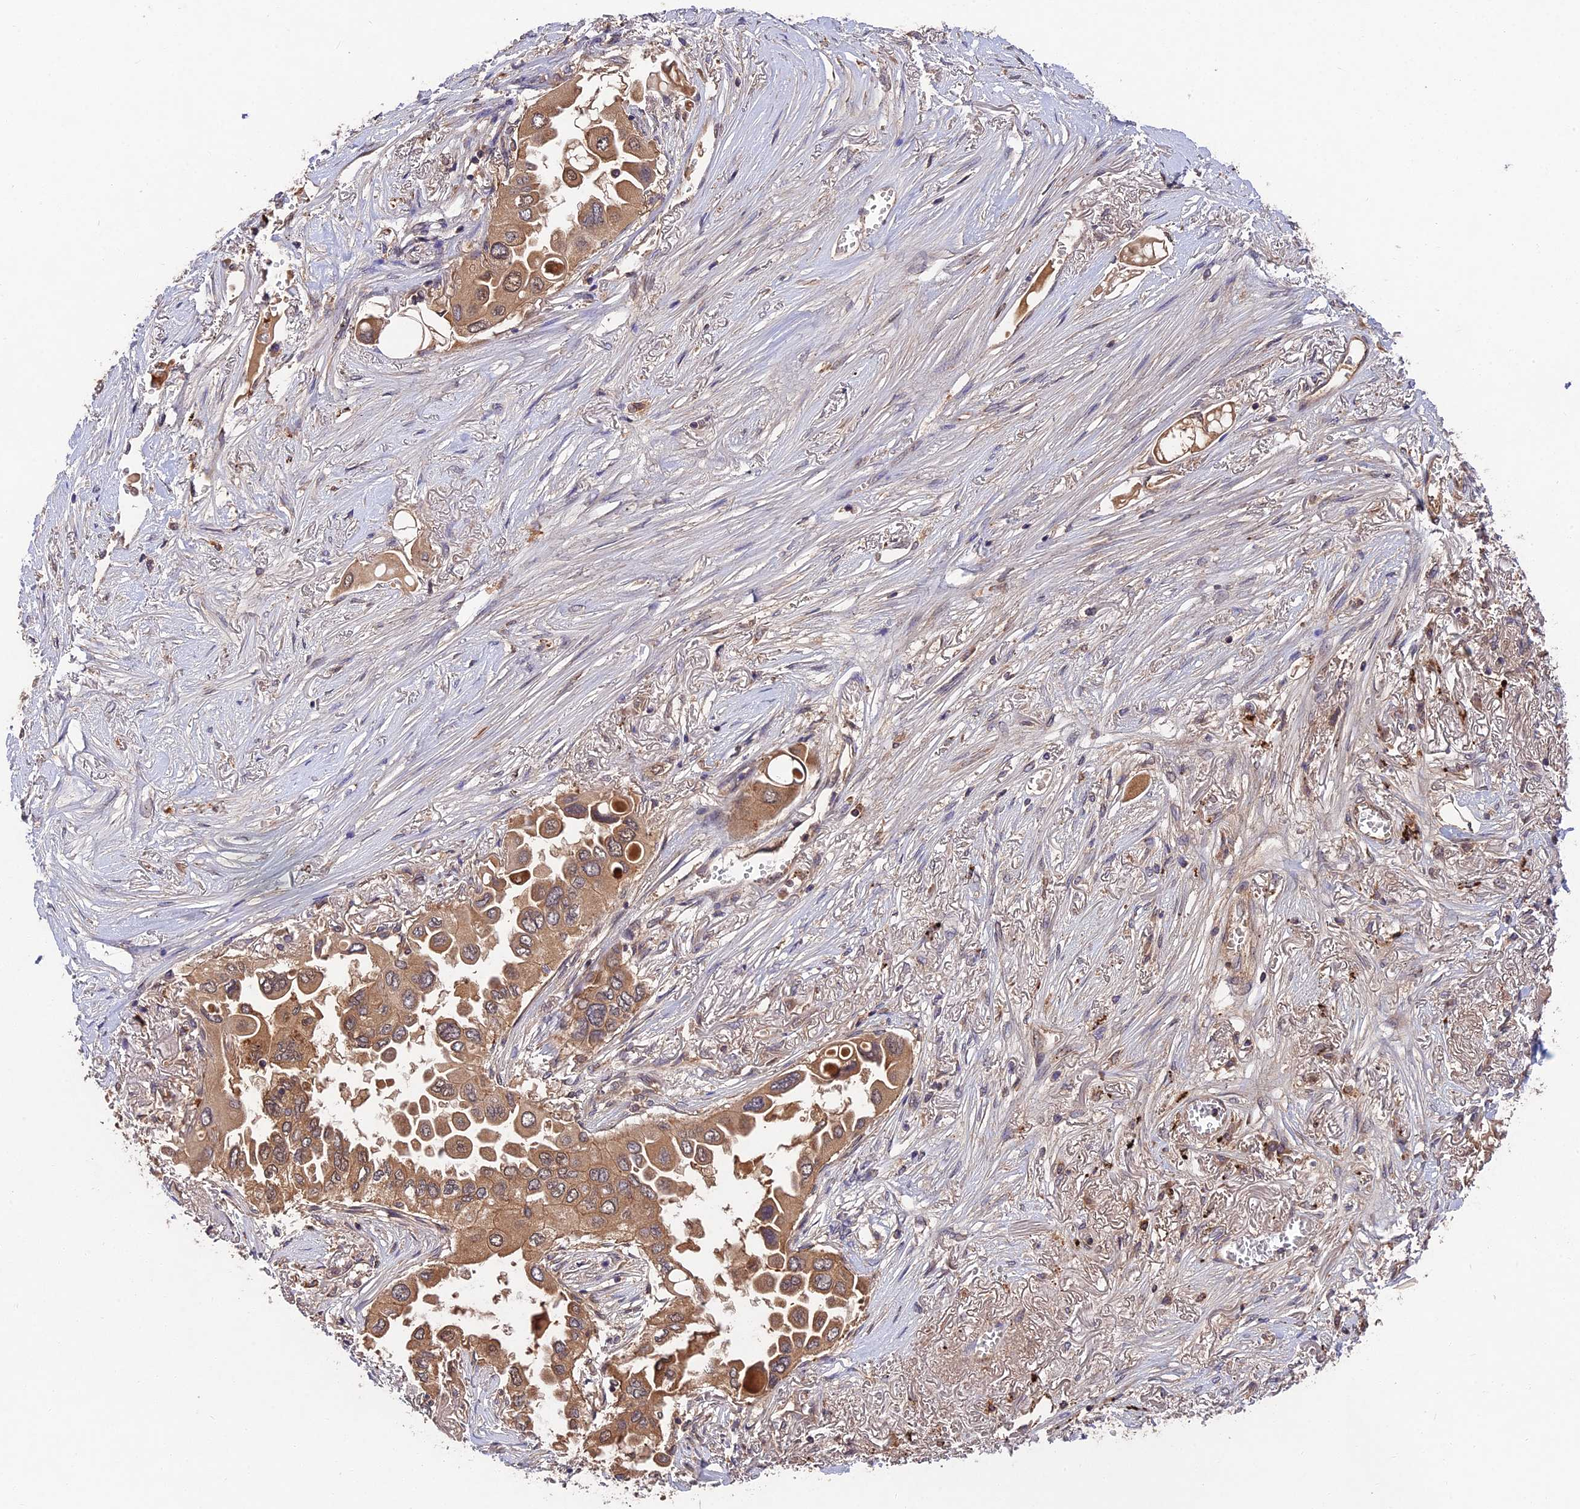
{"staining": {"intensity": "moderate", "quantity": ">75%", "location": "cytoplasmic/membranous,nuclear"}, "tissue": "lung cancer", "cell_type": "Tumor cells", "image_type": "cancer", "snomed": [{"axis": "morphology", "description": "Adenocarcinoma, NOS"}, {"axis": "topography", "description": "Lung"}], "caption": "A brown stain labels moderate cytoplasmic/membranous and nuclear staining of a protein in lung adenocarcinoma tumor cells.", "gene": "CHAC1", "patient": {"sex": "female", "age": 76}}